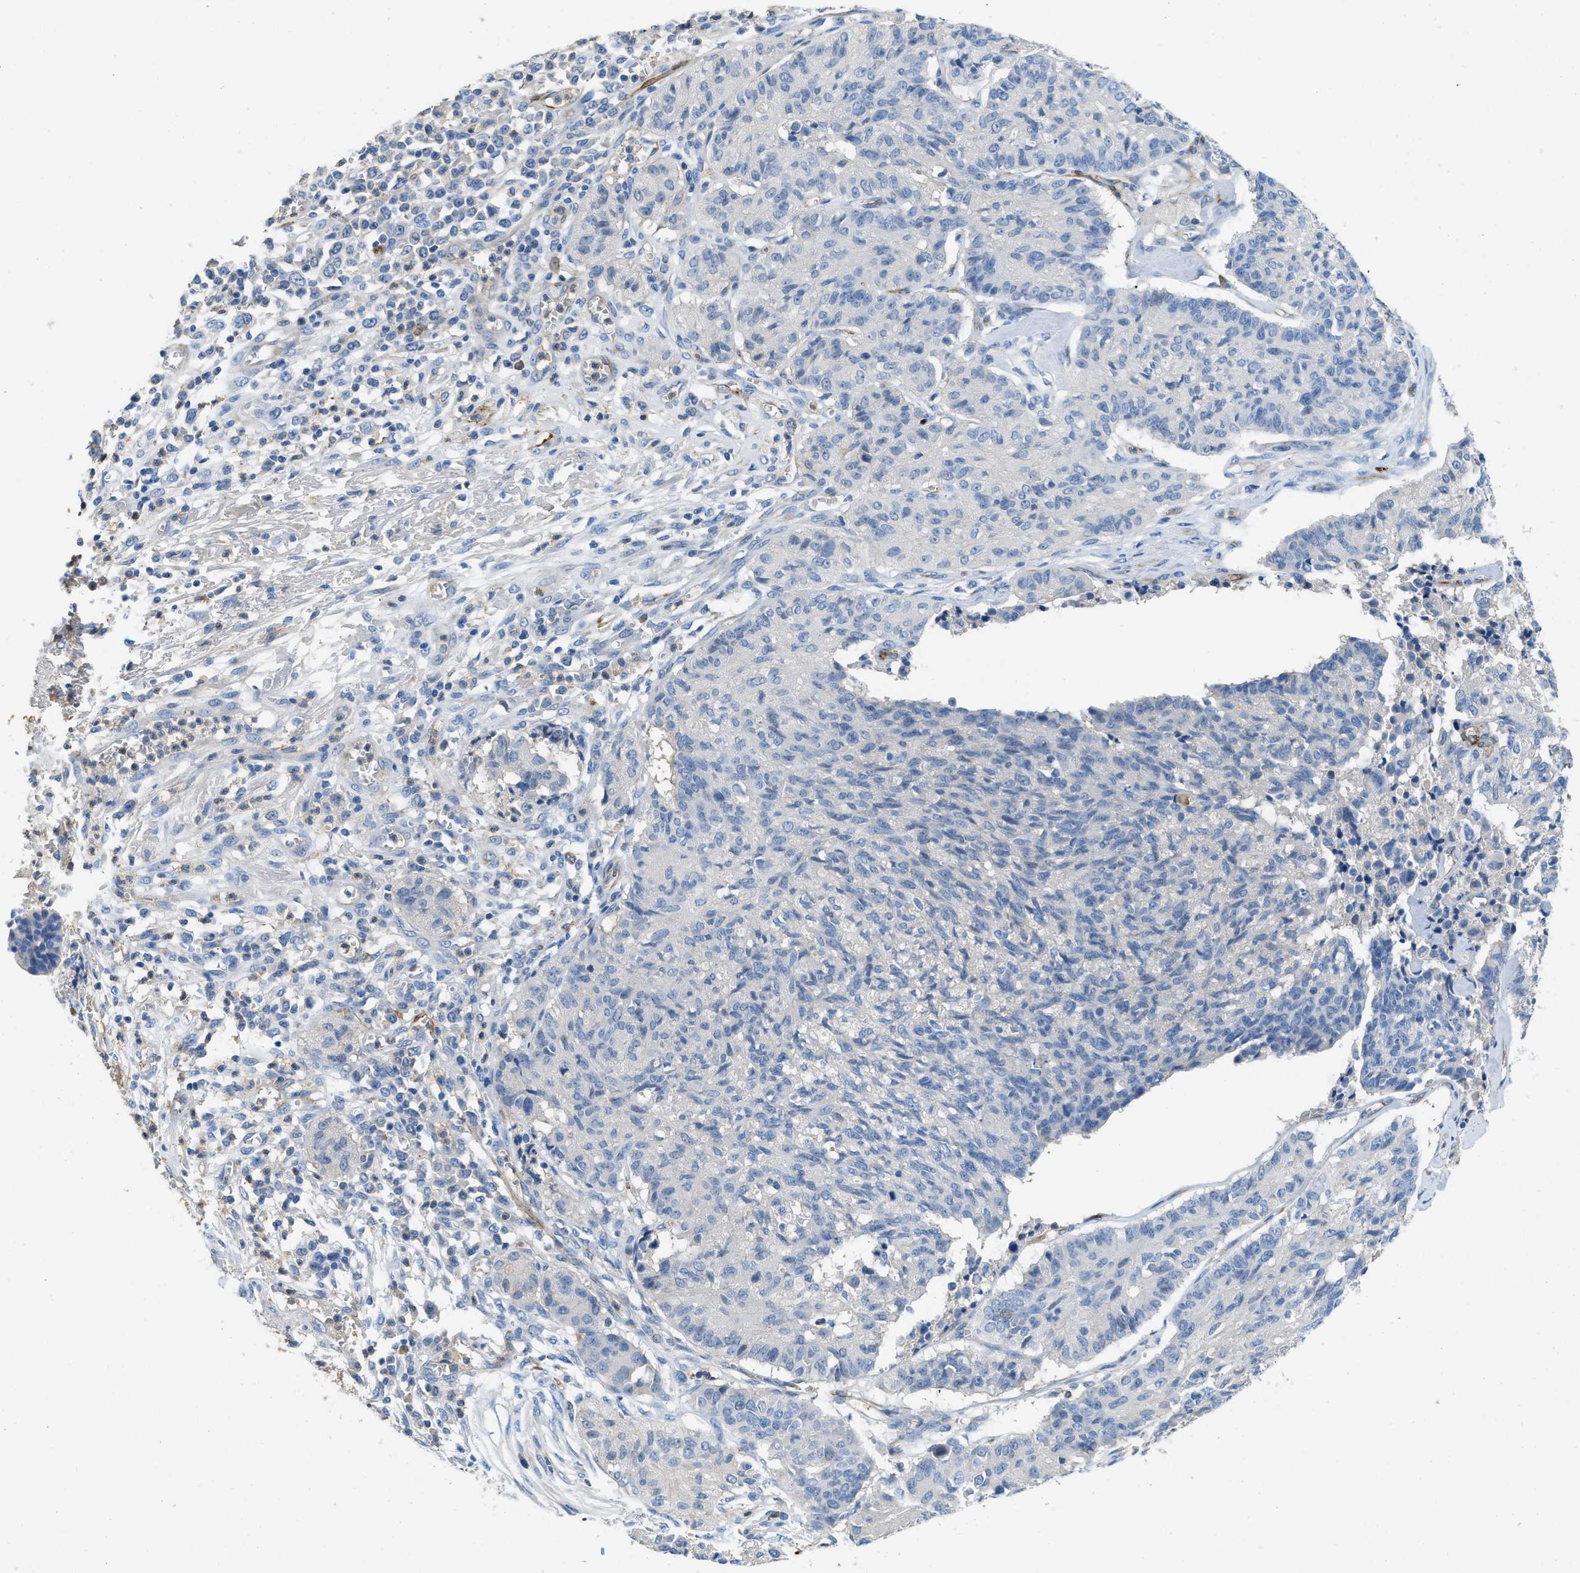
{"staining": {"intensity": "negative", "quantity": "none", "location": "none"}, "tissue": "cervical cancer", "cell_type": "Tumor cells", "image_type": "cancer", "snomed": [{"axis": "morphology", "description": "Squamous cell carcinoma, NOS"}, {"axis": "topography", "description": "Cervix"}], "caption": "Immunohistochemical staining of squamous cell carcinoma (cervical) displays no significant positivity in tumor cells.", "gene": "SPEG", "patient": {"sex": "female", "age": 35}}